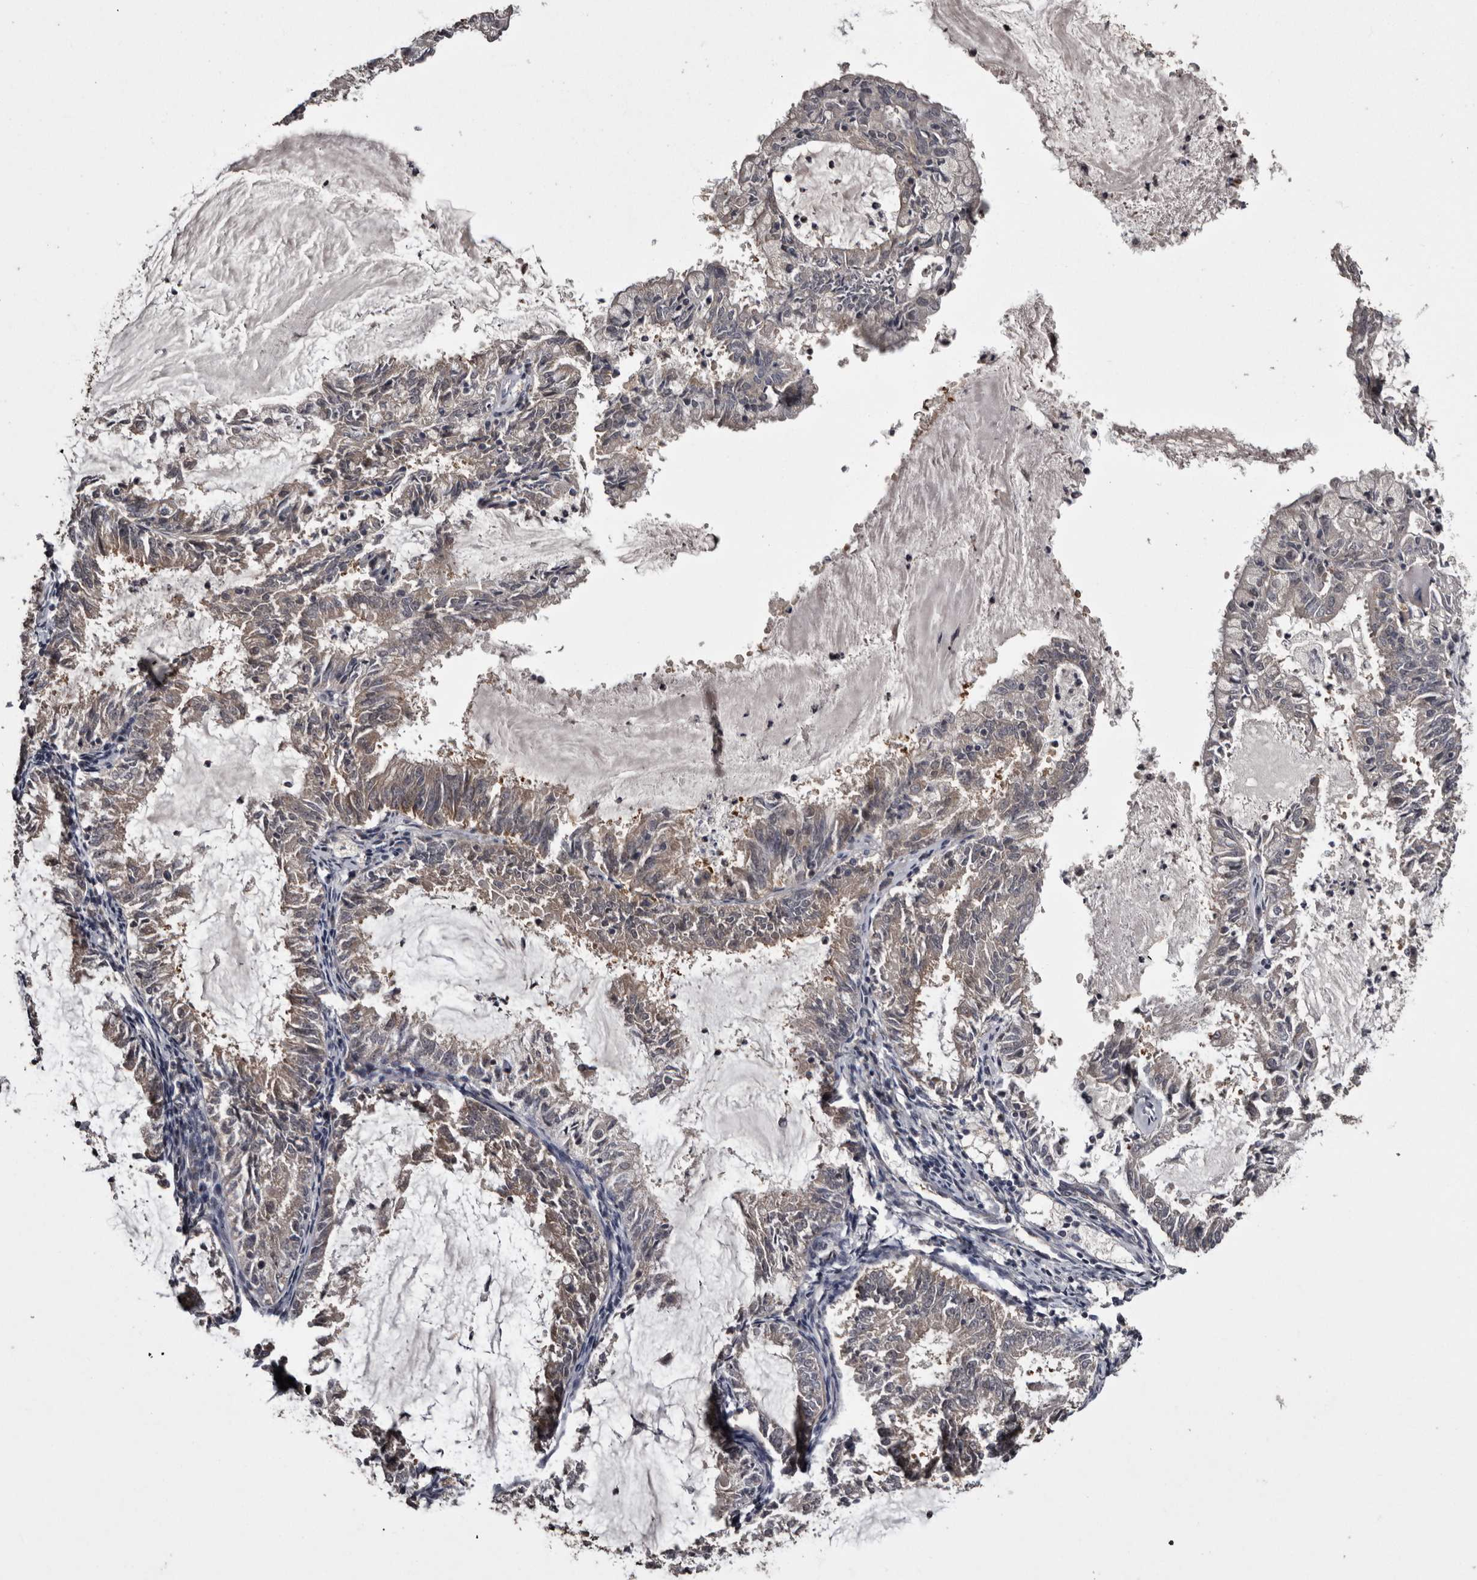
{"staining": {"intensity": "weak", "quantity": ">75%", "location": "cytoplasmic/membranous"}, "tissue": "endometrial cancer", "cell_type": "Tumor cells", "image_type": "cancer", "snomed": [{"axis": "morphology", "description": "Adenocarcinoma, NOS"}, {"axis": "topography", "description": "Endometrium"}], "caption": "Weak cytoplasmic/membranous protein expression is appreciated in approximately >75% of tumor cells in endometrial cancer.", "gene": "DARS1", "patient": {"sex": "female", "age": 57}}